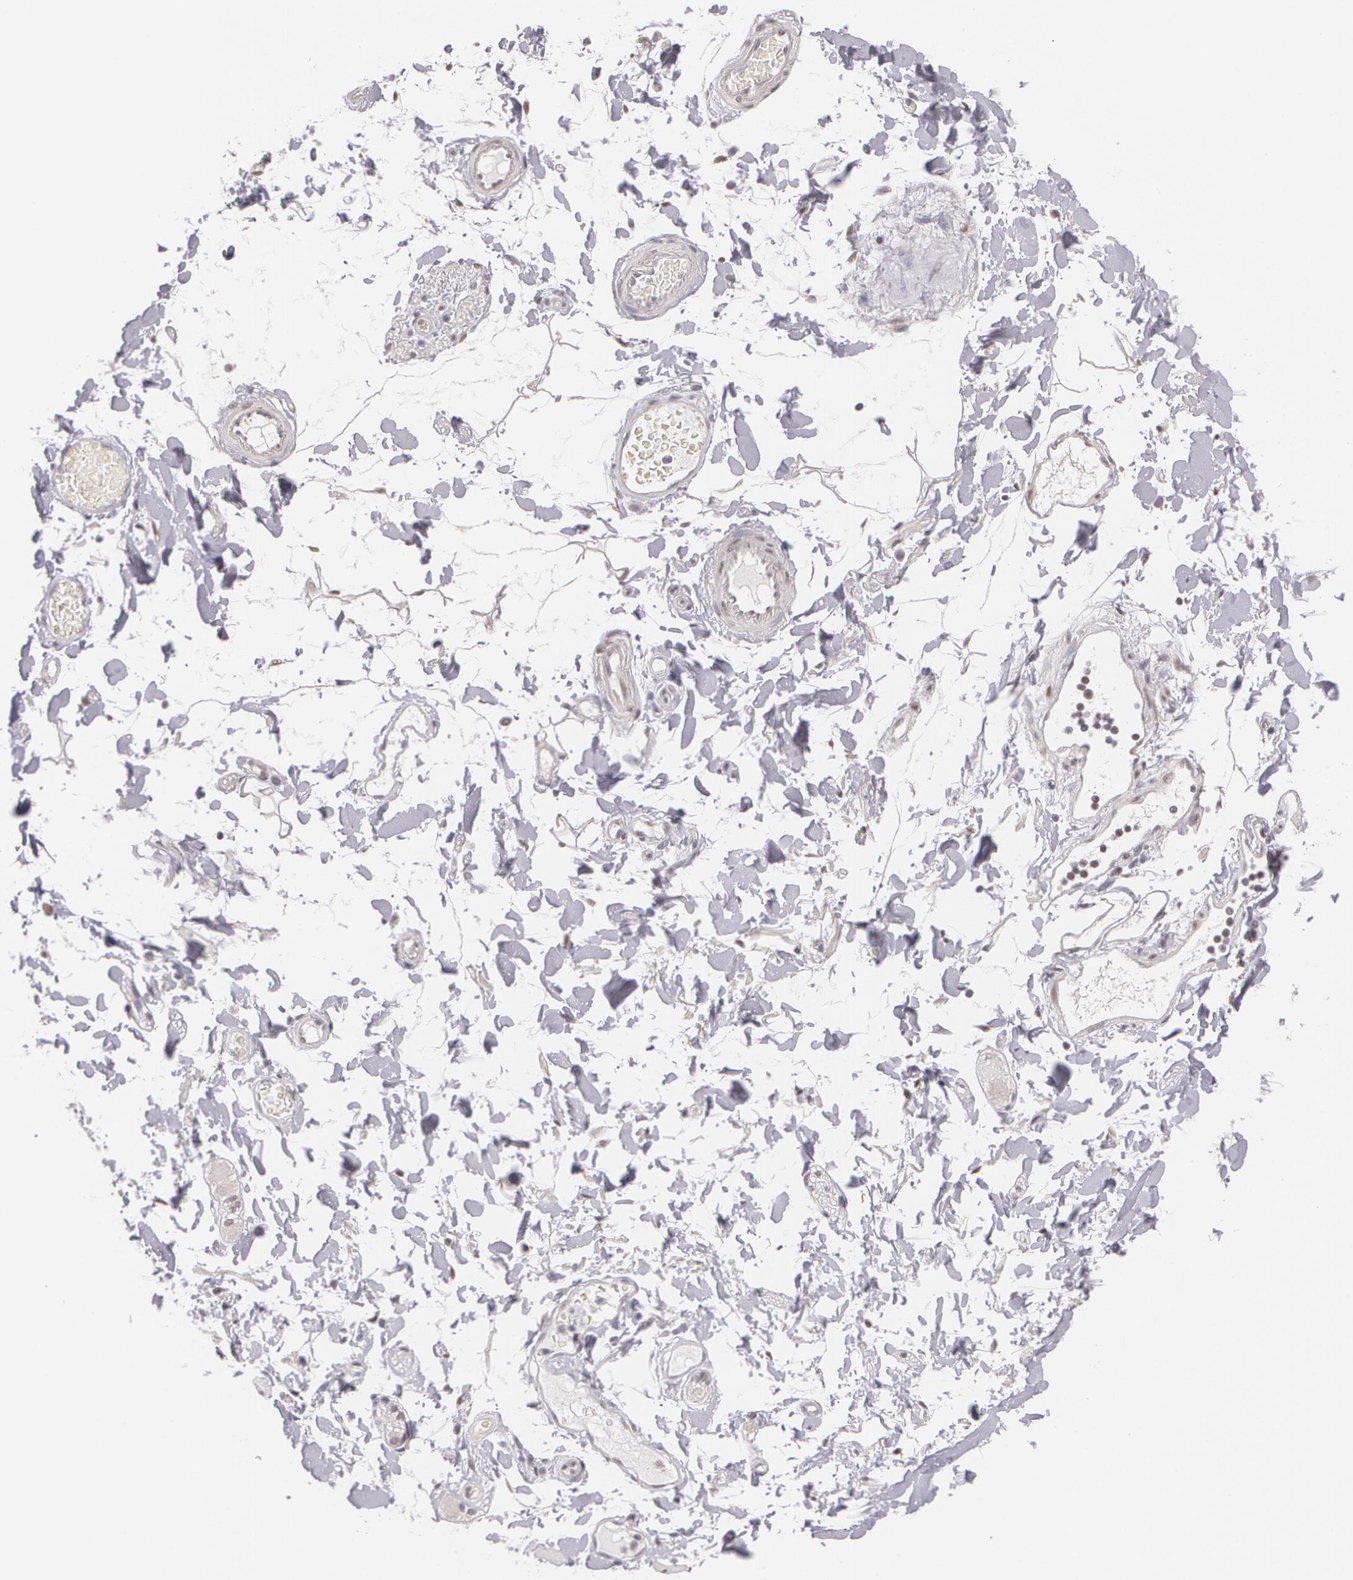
{"staining": {"intensity": "negative", "quantity": "none", "location": "none"}, "tissue": "adipose tissue", "cell_type": "Adipocytes", "image_type": "normal", "snomed": [{"axis": "morphology", "description": "Normal tissue, NOS"}, {"axis": "topography", "description": "Duodenum"}], "caption": "IHC histopathology image of normal human adipose tissue stained for a protein (brown), which exhibits no staining in adipocytes.", "gene": "ZBTB16", "patient": {"sex": "male", "age": 63}}